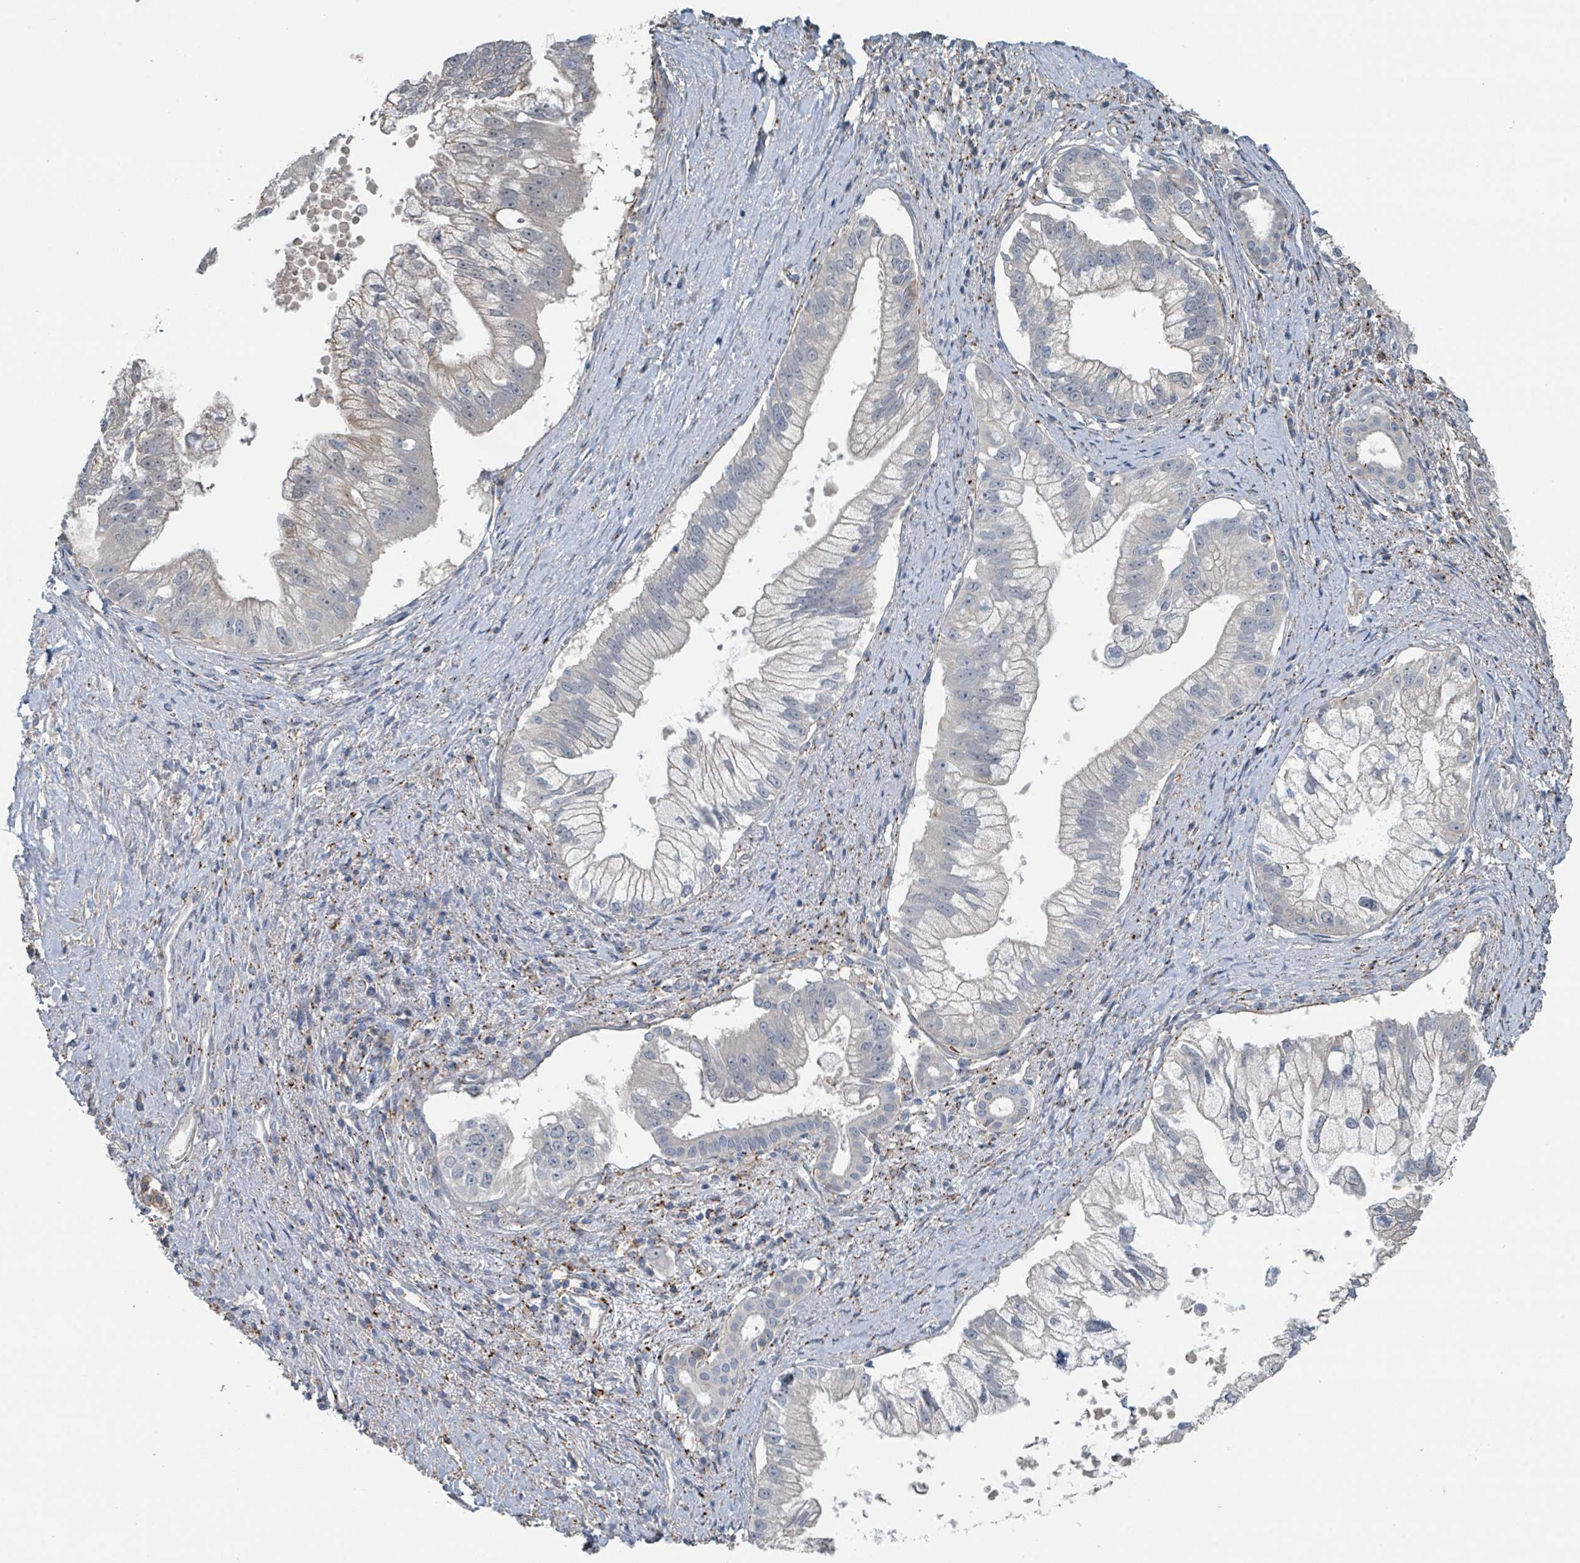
{"staining": {"intensity": "negative", "quantity": "none", "location": "none"}, "tissue": "pancreatic cancer", "cell_type": "Tumor cells", "image_type": "cancer", "snomed": [{"axis": "morphology", "description": "Adenocarcinoma, NOS"}, {"axis": "topography", "description": "Pancreas"}], "caption": "The IHC histopathology image has no significant staining in tumor cells of adenocarcinoma (pancreatic) tissue. The staining is performed using DAB (3,3'-diaminobenzidine) brown chromogen with nuclei counter-stained in using hematoxylin.", "gene": "LRRC42", "patient": {"sex": "male", "age": 70}}